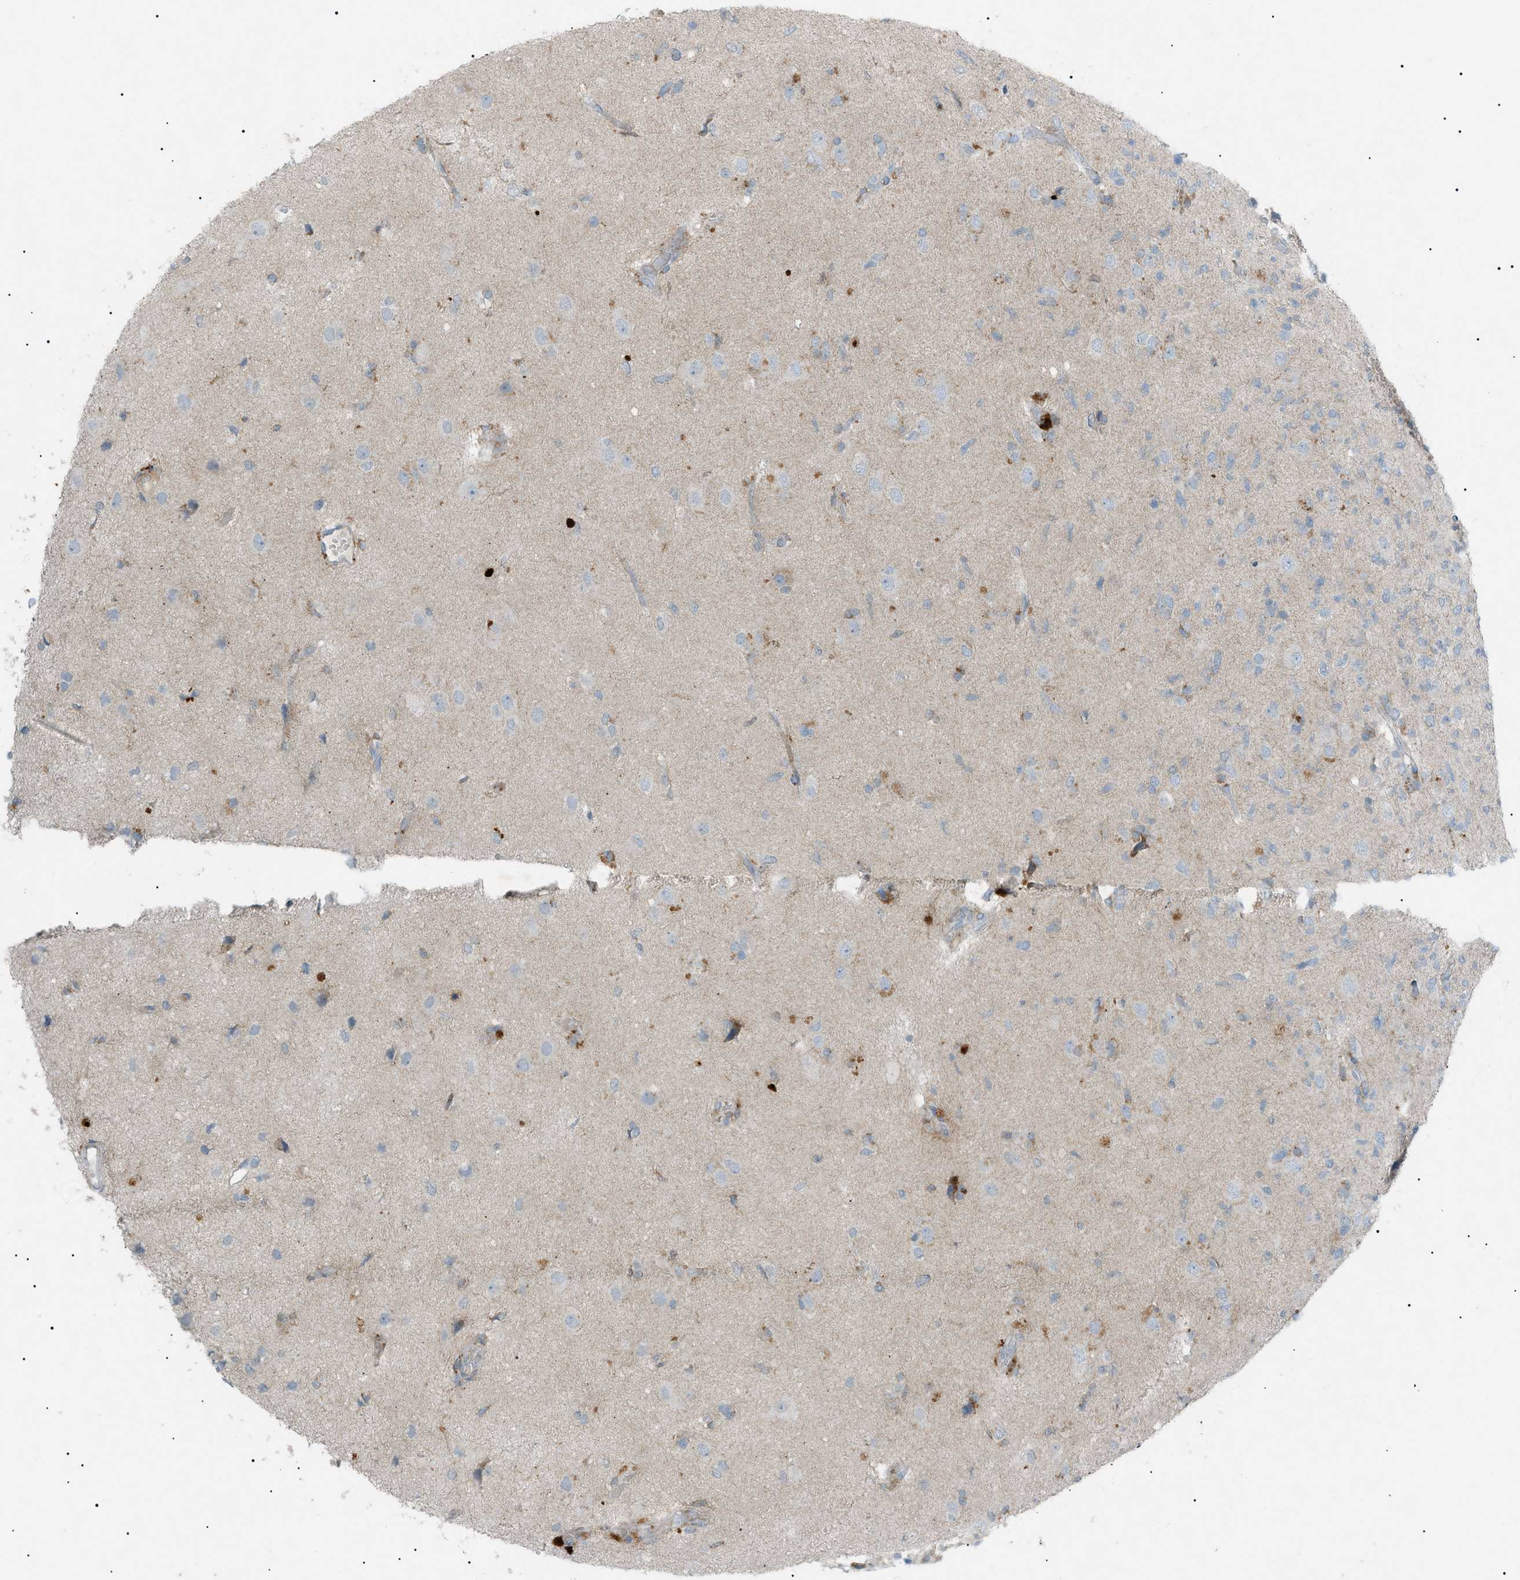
{"staining": {"intensity": "weak", "quantity": "<25%", "location": "cytoplasmic/membranous"}, "tissue": "glioma", "cell_type": "Tumor cells", "image_type": "cancer", "snomed": [{"axis": "morphology", "description": "Glioma, malignant, High grade"}, {"axis": "topography", "description": "Brain"}], "caption": "IHC photomicrograph of malignant high-grade glioma stained for a protein (brown), which shows no expression in tumor cells.", "gene": "BTK", "patient": {"sex": "female", "age": 59}}